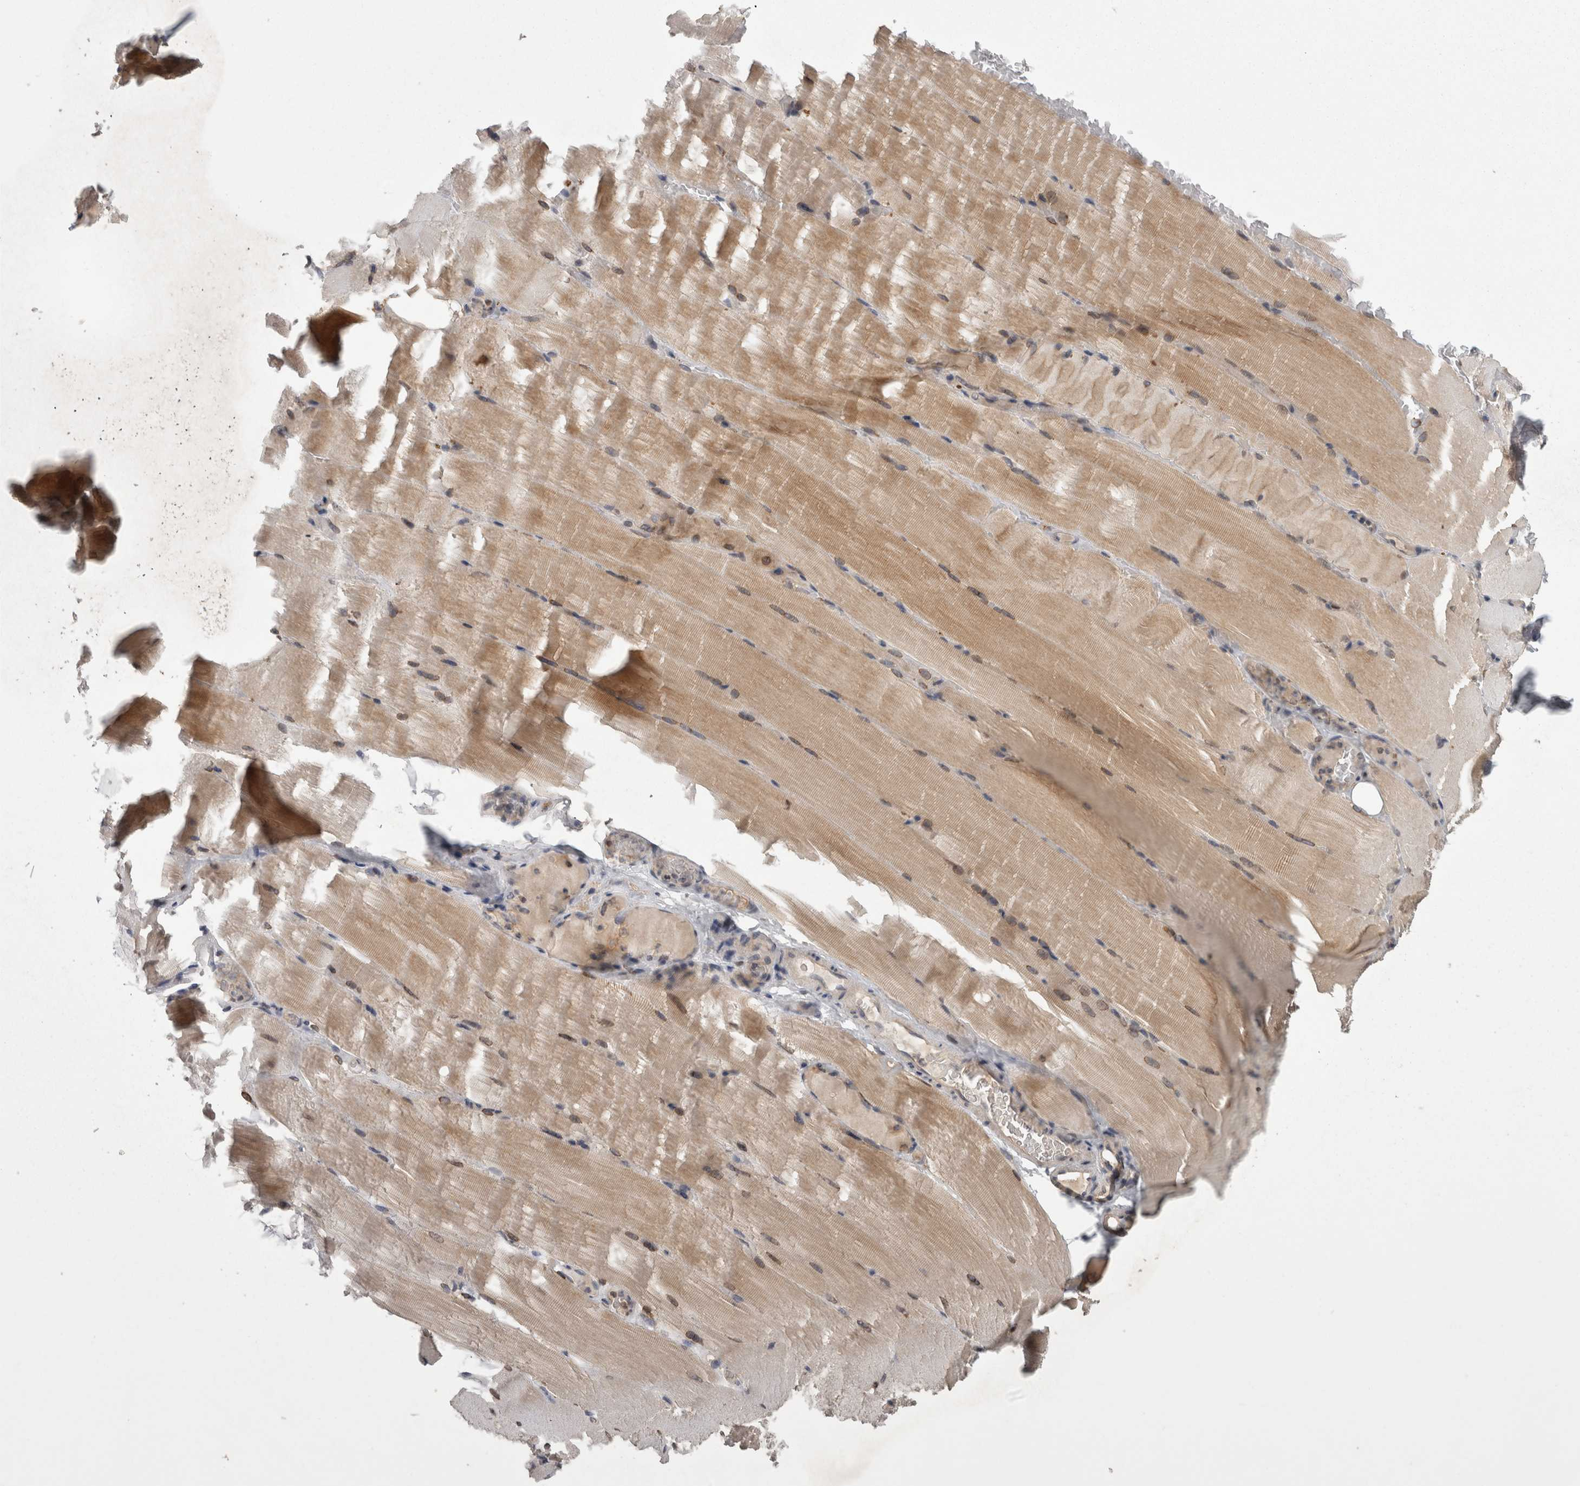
{"staining": {"intensity": "weak", "quantity": ">75%", "location": "cytoplasmic/membranous,nuclear"}, "tissue": "skeletal muscle", "cell_type": "Myocytes", "image_type": "normal", "snomed": [{"axis": "morphology", "description": "Normal tissue, NOS"}, {"axis": "topography", "description": "Skeletal muscle"}, {"axis": "topography", "description": "Parathyroid gland"}], "caption": "Immunohistochemistry image of normal human skeletal muscle stained for a protein (brown), which reveals low levels of weak cytoplasmic/membranous,nuclear expression in about >75% of myocytes.", "gene": "PCM1", "patient": {"sex": "female", "age": 37}}